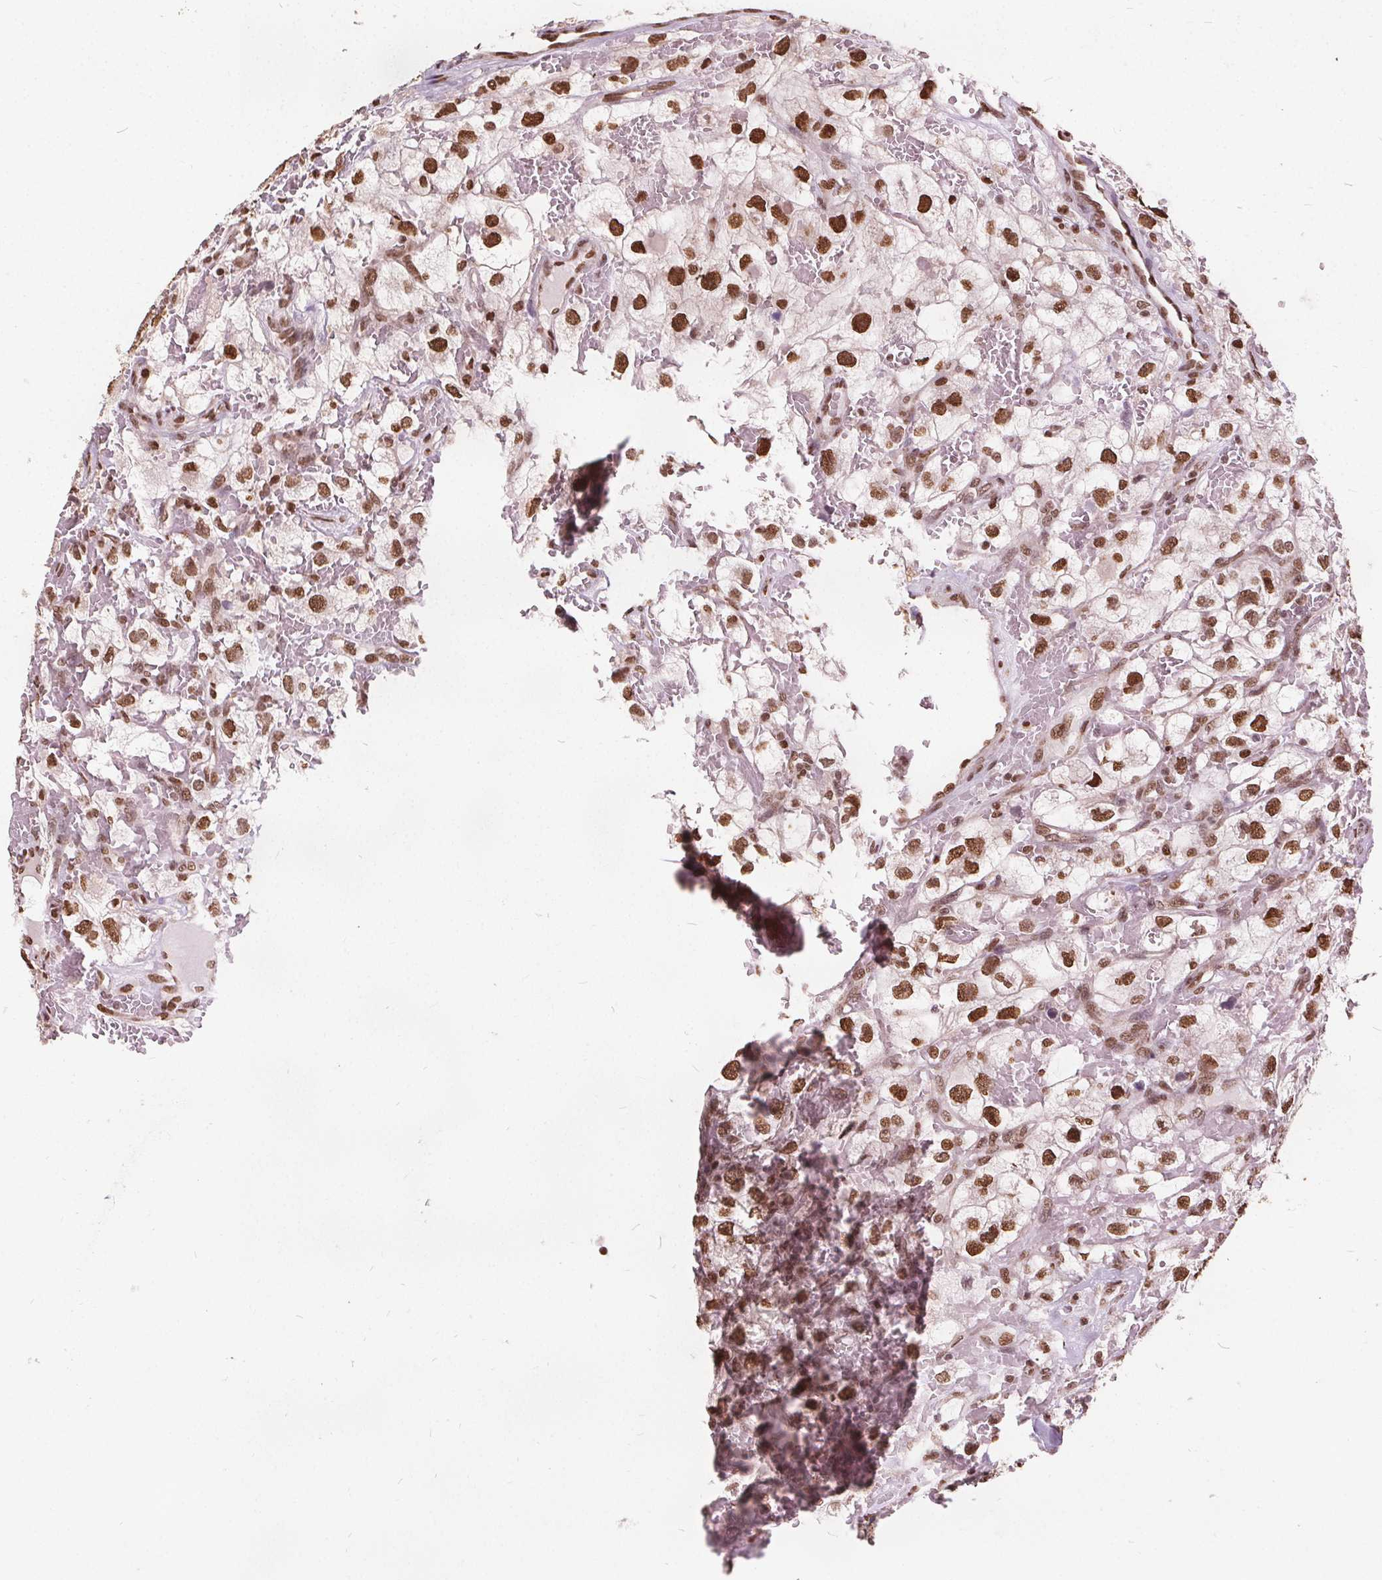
{"staining": {"intensity": "strong", "quantity": ">75%", "location": "nuclear"}, "tissue": "renal cancer", "cell_type": "Tumor cells", "image_type": "cancer", "snomed": [{"axis": "morphology", "description": "Adenocarcinoma, NOS"}, {"axis": "topography", "description": "Kidney"}], "caption": "Strong nuclear expression is appreciated in approximately >75% of tumor cells in renal cancer (adenocarcinoma).", "gene": "ISLR2", "patient": {"sex": "male", "age": 59}}